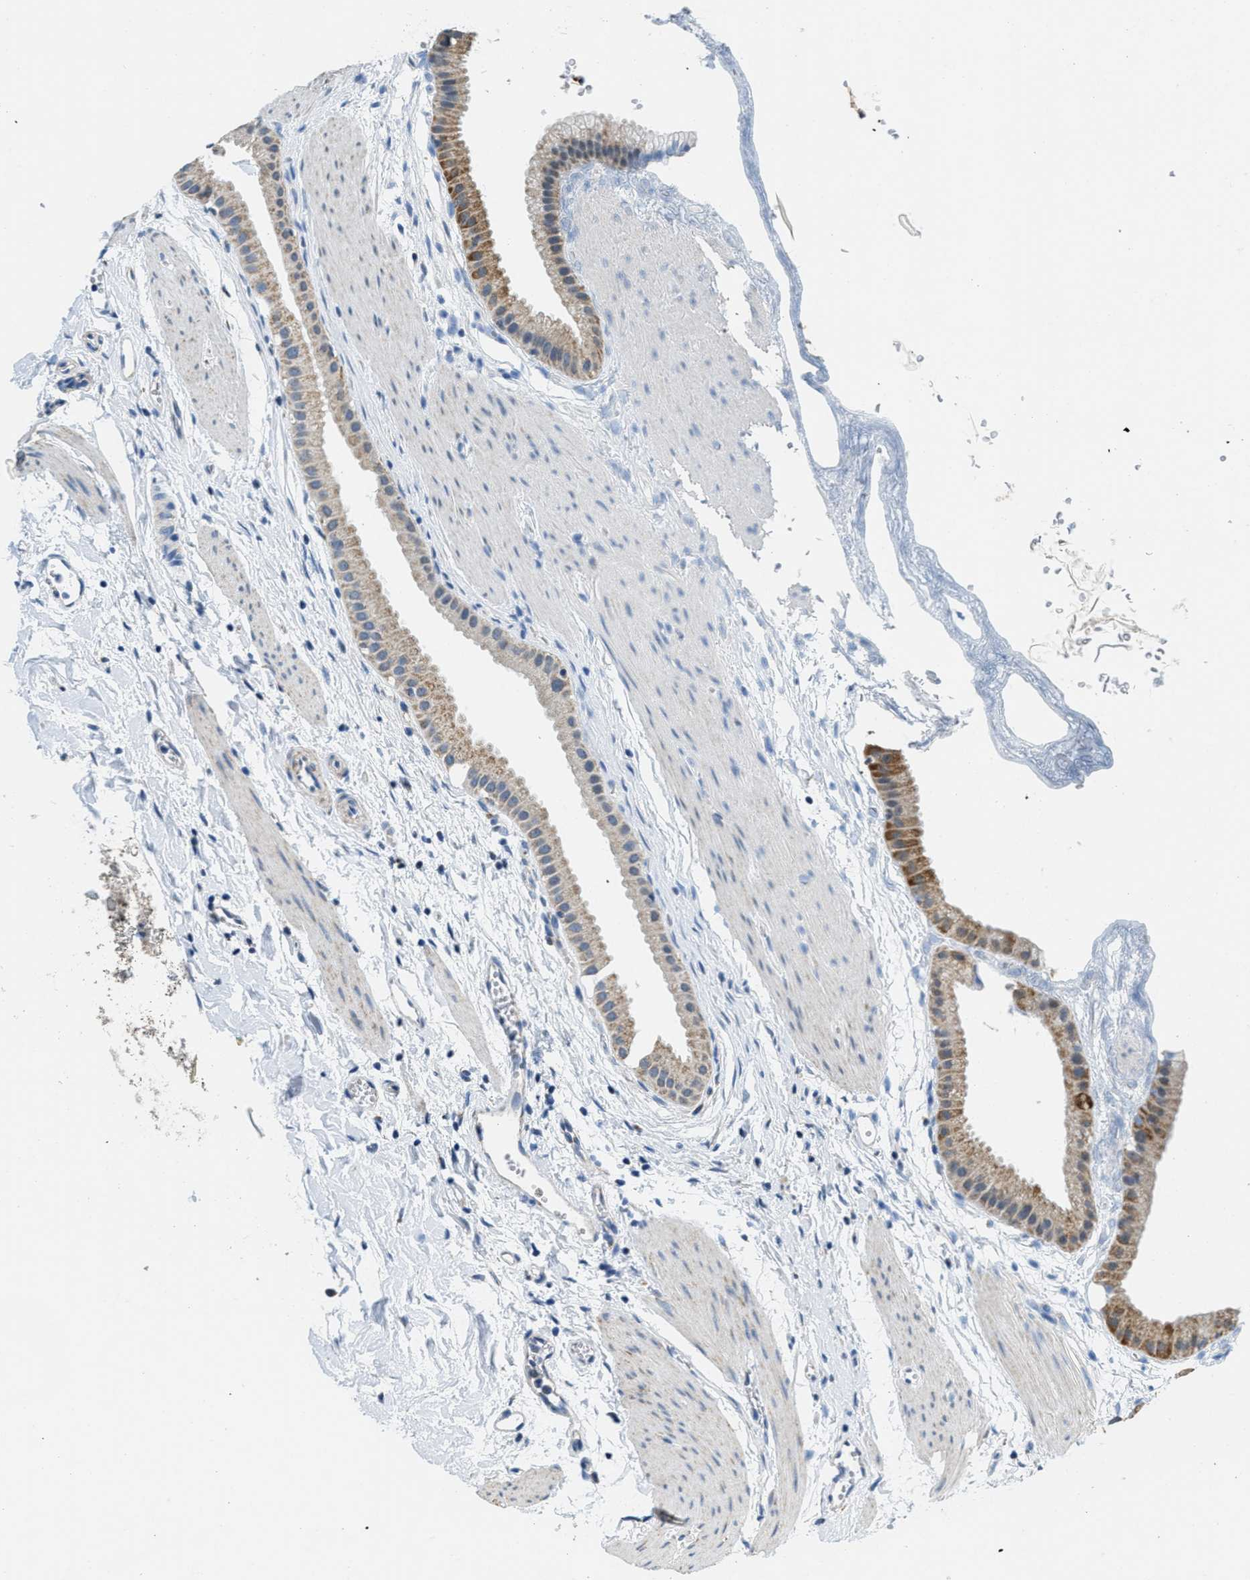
{"staining": {"intensity": "moderate", "quantity": ">75%", "location": "cytoplasmic/membranous"}, "tissue": "gallbladder", "cell_type": "Glandular cells", "image_type": "normal", "snomed": [{"axis": "morphology", "description": "Normal tissue, NOS"}, {"axis": "topography", "description": "Gallbladder"}], "caption": "IHC histopathology image of normal gallbladder stained for a protein (brown), which exhibits medium levels of moderate cytoplasmic/membranous staining in approximately >75% of glandular cells.", "gene": "TOMM70", "patient": {"sex": "female", "age": 64}}